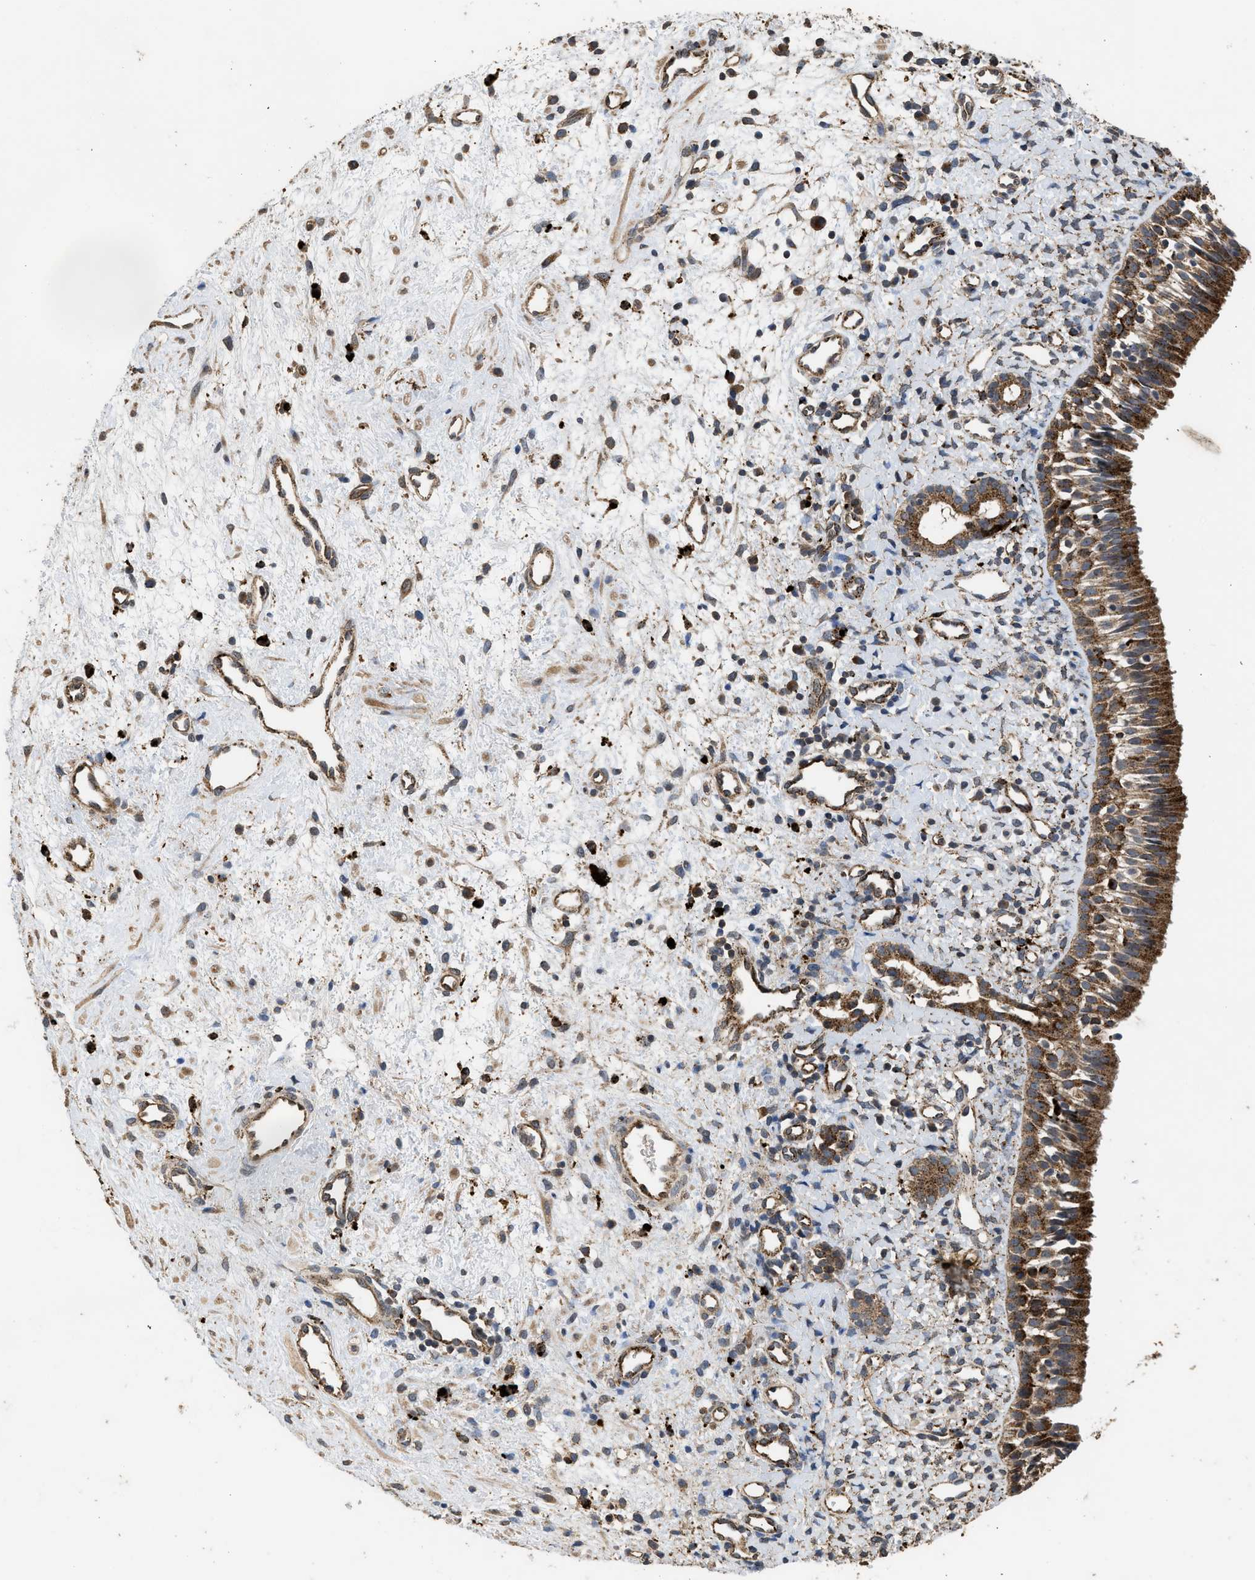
{"staining": {"intensity": "strong", "quantity": ">75%", "location": "cytoplasmic/membranous"}, "tissue": "nasopharynx", "cell_type": "Respiratory epithelial cells", "image_type": "normal", "snomed": [{"axis": "morphology", "description": "Normal tissue, NOS"}, {"axis": "morphology", "description": "Inflammation, NOS"}, {"axis": "topography", "description": "Nasopharynx"}], "caption": "DAB (3,3'-diaminobenzidine) immunohistochemical staining of unremarkable human nasopharynx reveals strong cytoplasmic/membranous protein staining in about >75% of respiratory epithelial cells.", "gene": "CTSV", "patient": {"sex": "female", "age": 55}}